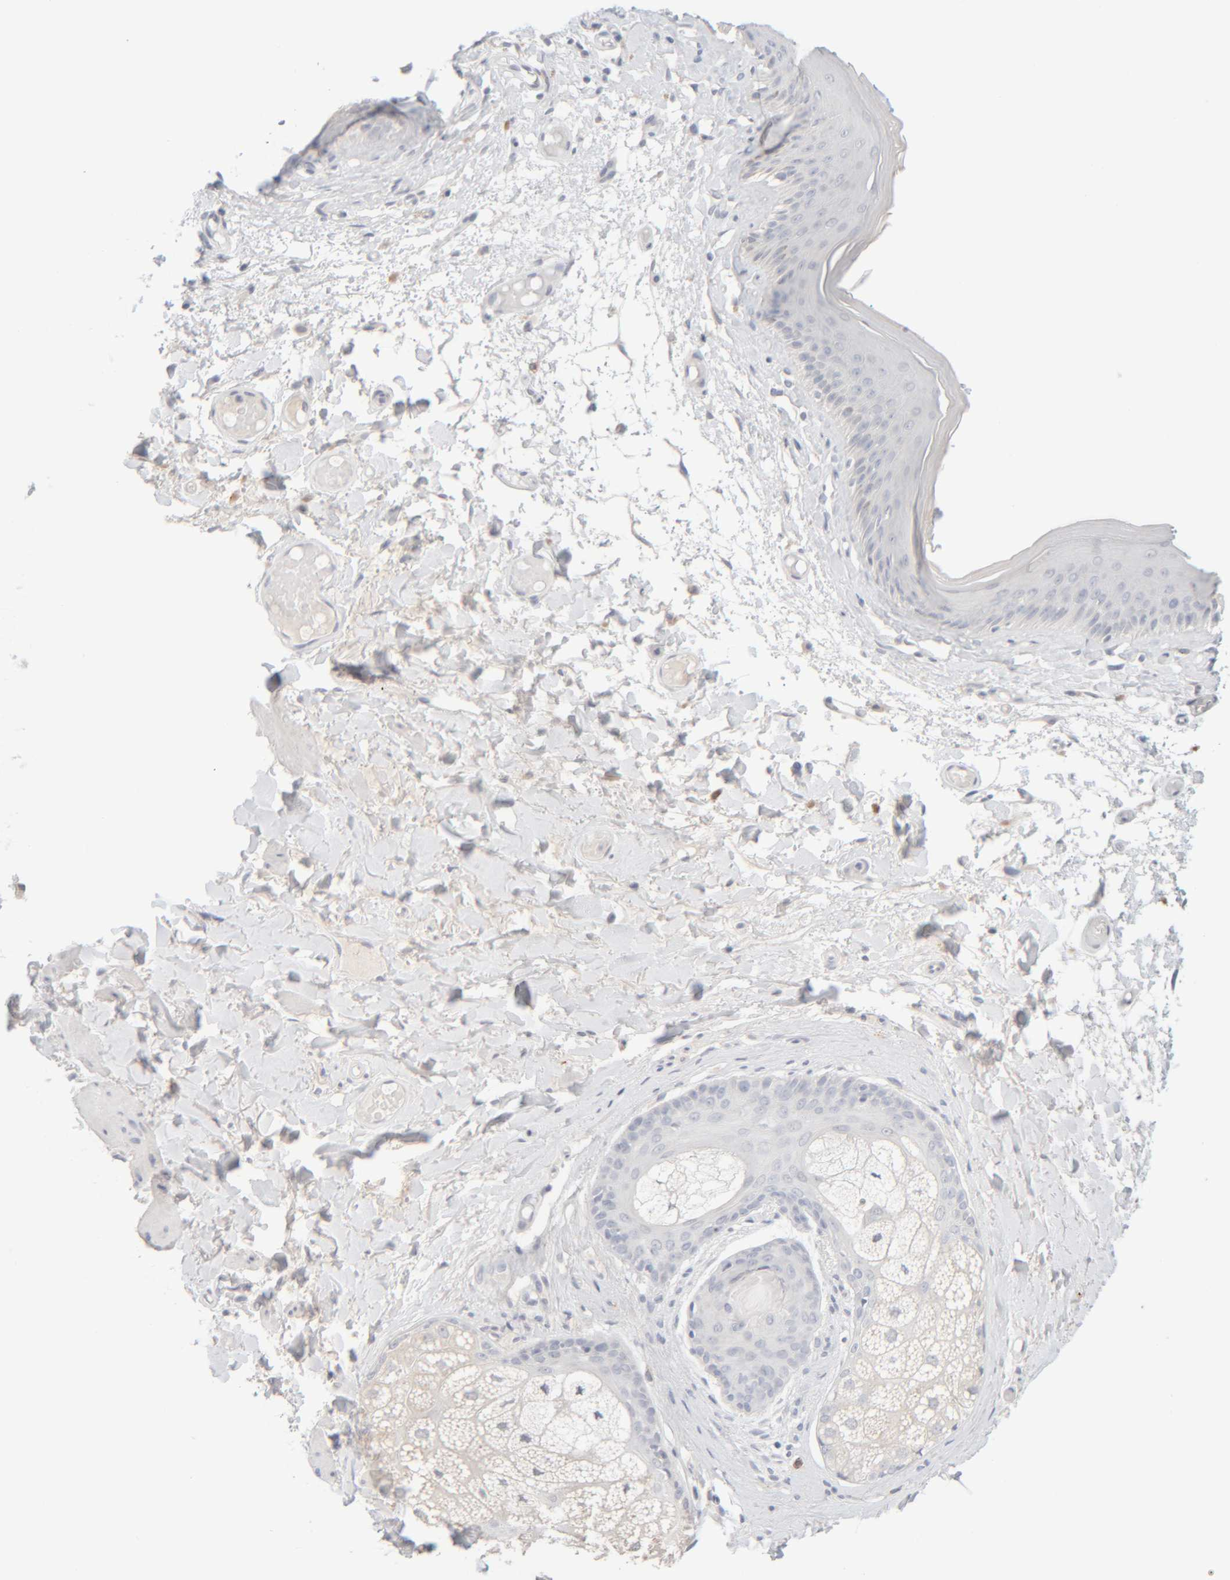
{"staining": {"intensity": "negative", "quantity": "none", "location": "none"}, "tissue": "skin", "cell_type": "Epidermal cells", "image_type": "normal", "snomed": [{"axis": "morphology", "description": "Normal tissue, NOS"}, {"axis": "topography", "description": "Vulva"}], "caption": "DAB immunohistochemical staining of normal human skin reveals no significant staining in epidermal cells. (DAB immunohistochemistry, high magnification).", "gene": "RIDA", "patient": {"sex": "female", "age": 73}}